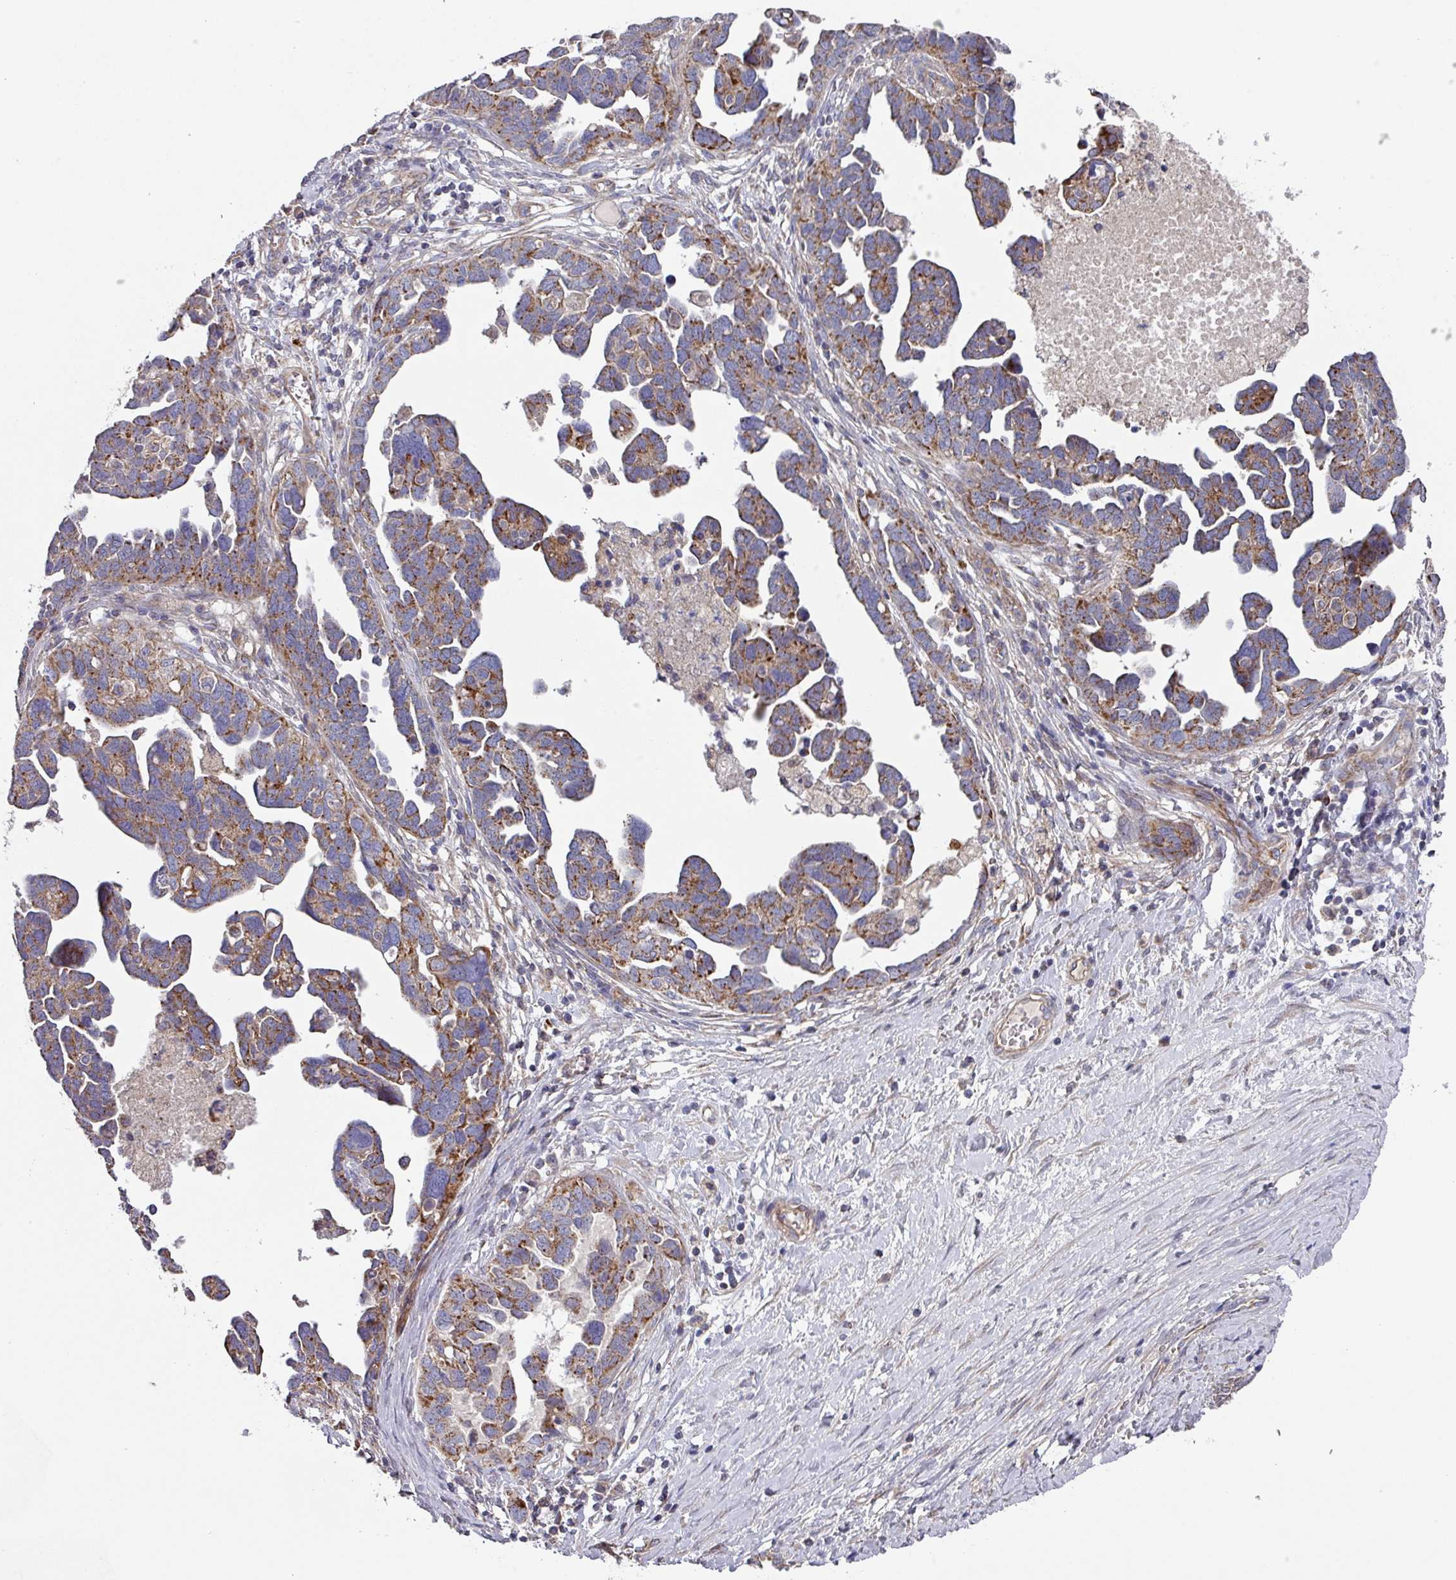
{"staining": {"intensity": "moderate", "quantity": ">75%", "location": "cytoplasmic/membranous"}, "tissue": "ovarian cancer", "cell_type": "Tumor cells", "image_type": "cancer", "snomed": [{"axis": "morphology", "description": "Cystadenocarcinoma, serous, NOS"}, {"axis": "topography", "description": "Ovary"}], "caption": "The immunohistochemical stain labels moderate cytoplasmic/membranous staining in tumor cells of ovarian cancer tissue.", "gene": "DCAF12L2", "patient": {"sex": "female", "age": 54}}